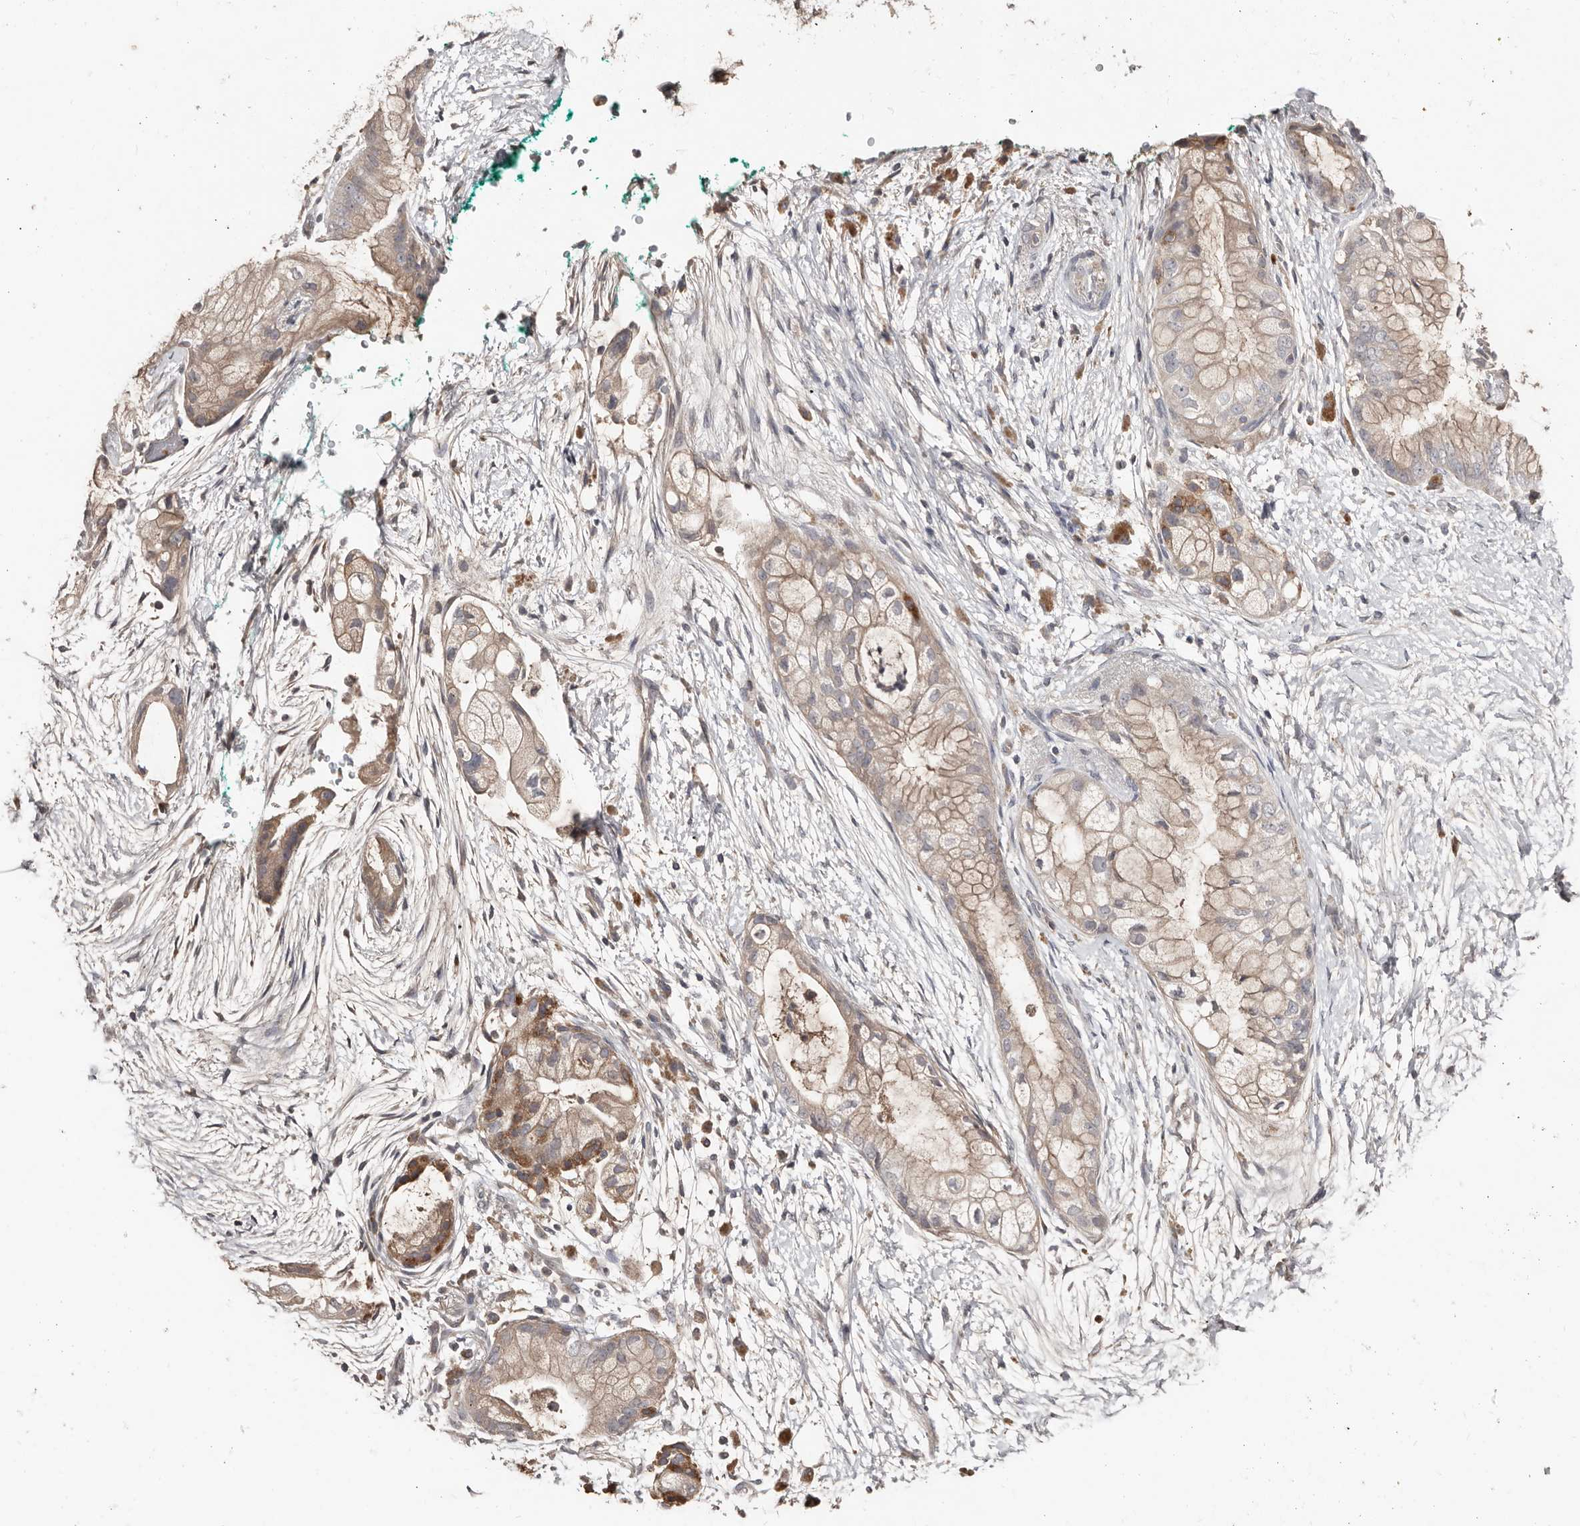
{"staining": {"intensity": "weak", "quantity": ">75%", "location": "cytoplasmic/membranous"}, "tissue": "pancreatic cancer", "cell_type": "Tumor cells", "image_type": "cancer", "snomed": [{"axis": "morphology", "description": "Adenocarcinoma, NOS"}, {"axis": "topography", "description": "Pancreas"}], "caption": "Brown immunohistochemical staining in pancreatic cancer (adenocarcinoma) exhibits weak cytoplasmic/membranous positivity in about >75% of tumor cells.", "gene": "SLC39A2", "patient": {"sex": "male", "age": 53}}